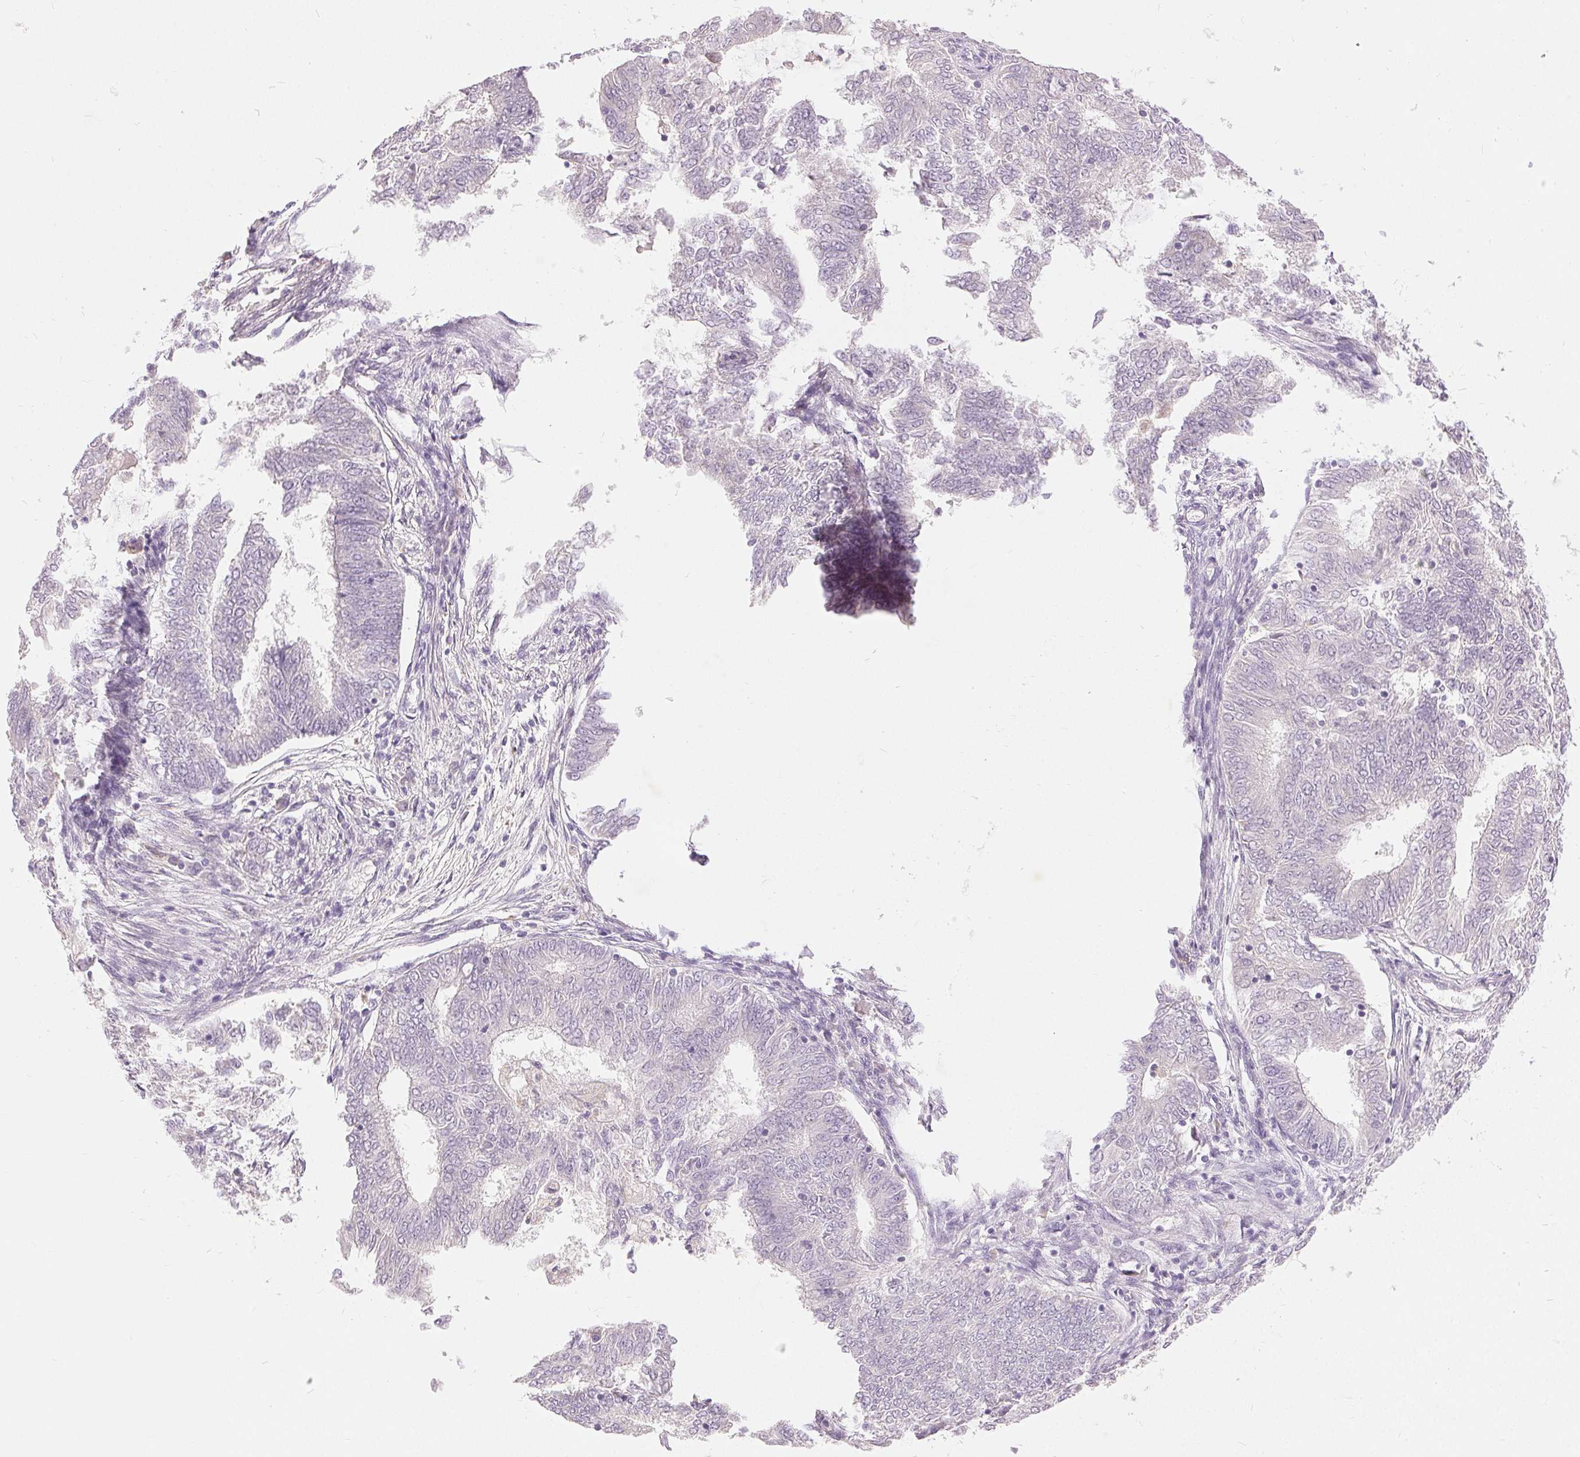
{"staining": {"intensity": "negative", "quantity": "none", "location": "none"}, "tissue": "endometrial cancer", "cell_type": "Tumor cells", "image_type": "cancer", "snomed": [{"axis": "morphology", "description": "Adenocarcinoma, NOS"}, {"axis": "topography", "description": "Endometrium"}], "caption": "Image shows no significant protein expression in tumor cells of endometrial cancer. Brightfield microscopy of immunohistochemistry (IHC) stained with DAB (brown) and hematoxylin (blue), captured at high magnification.", "gene": "DSG3", "patient": {"sex": "female", "age": 62}}